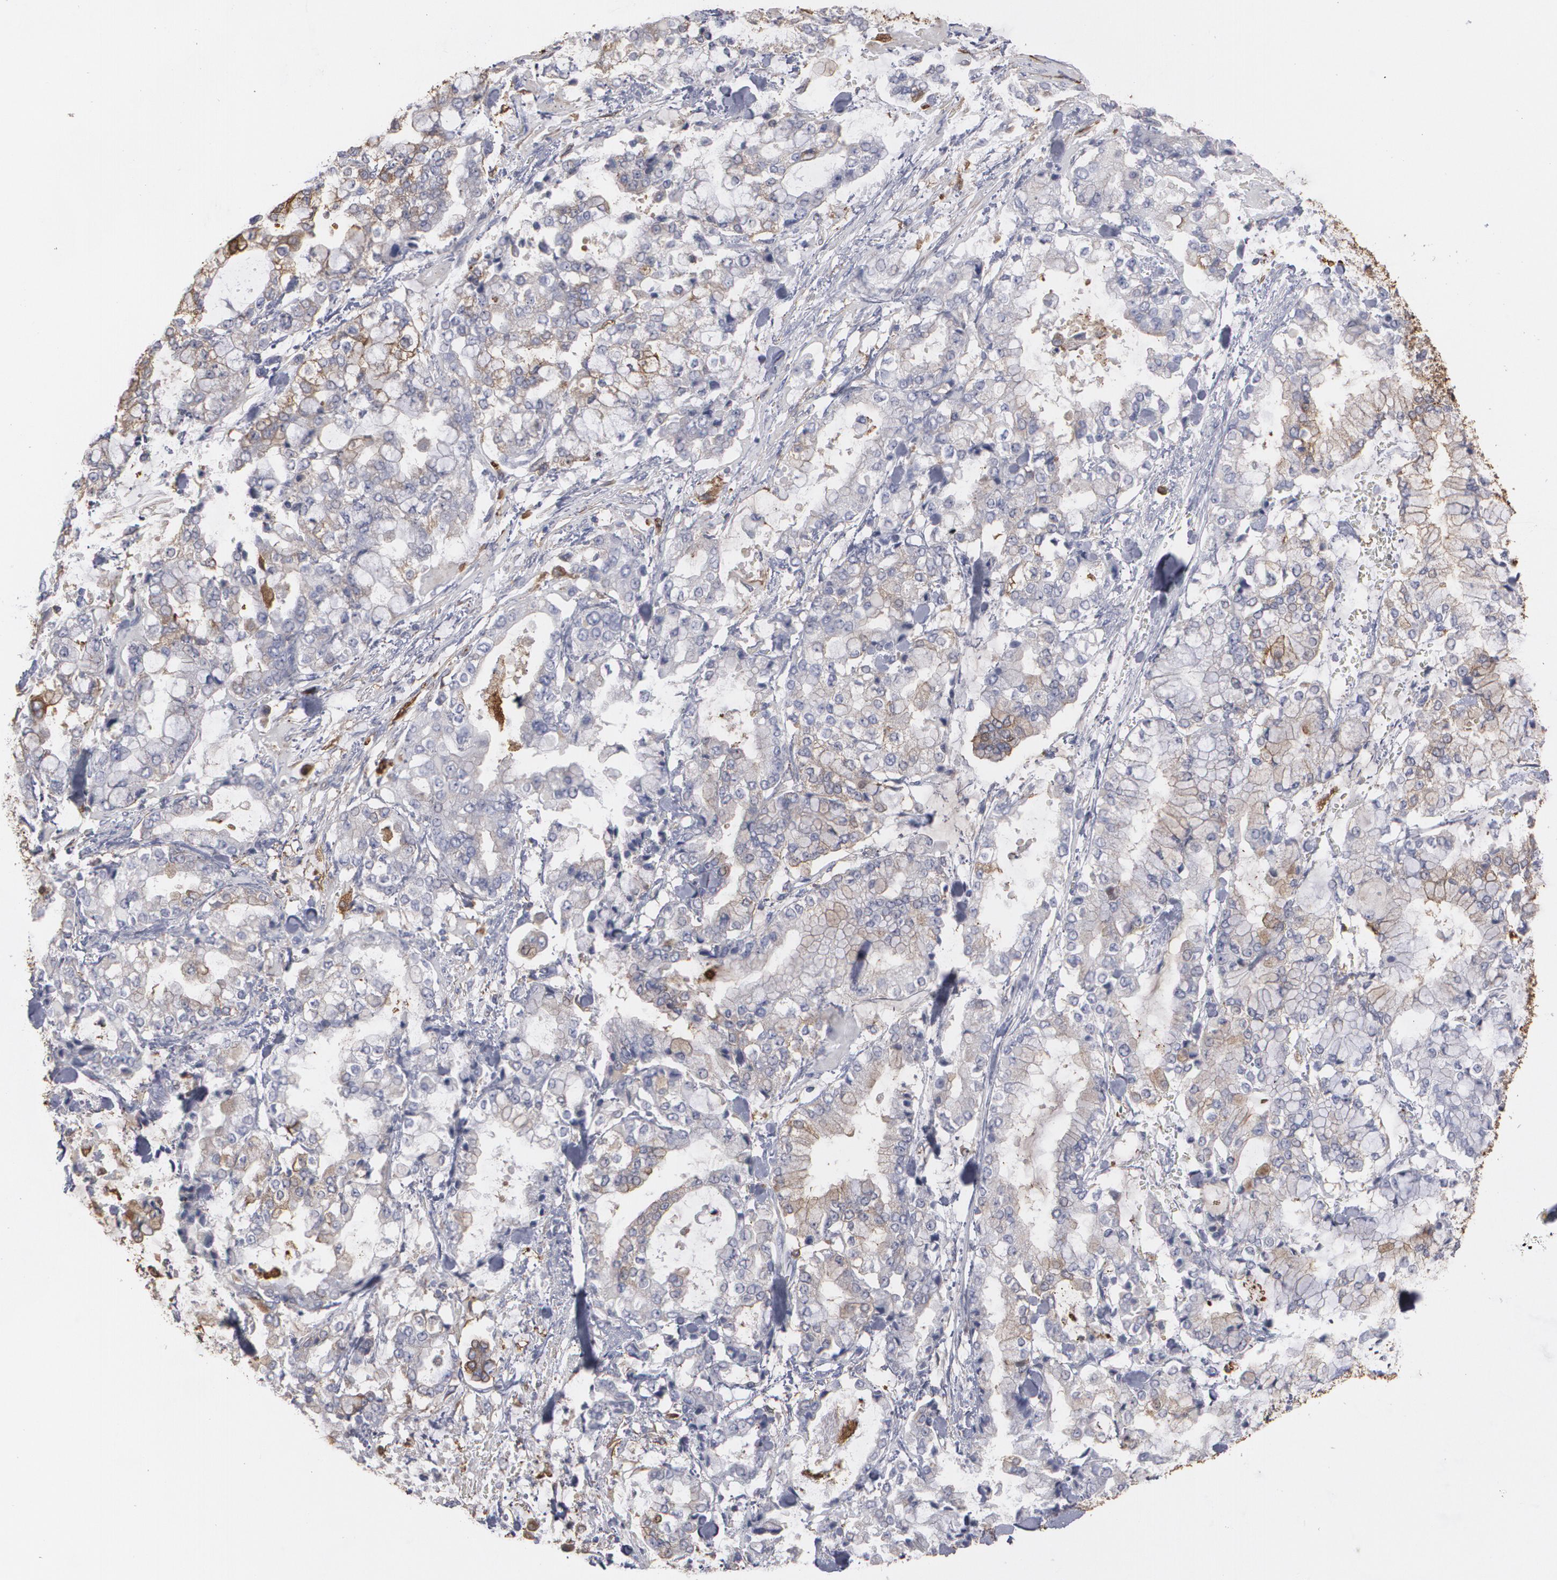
{"staining": {"intensity": "weak", "quantity": "<25%", "location": "cytoplasmic/membranous"}, "tissue": "stomach cancer", "cell_type": "Tumor cells", "image_type": "cancer", "snomed": [{"axis": "morphology", "description": "Normal tissue, NOS"}, {"axis": "morphology", "description": "Adenocarcinoma, NOS"}, {"axis": "topography", "description": "Stomach, upper"}, {"axis": "topography", "description": "Stomach"}], "caption": "This is a image of immunohistochemistry staining of stomach cancer (adenocarcinoma), which shows no positivity in tumor cells. (DAB immunohistochemistry (IHC) visualized using brightfield microscopy, high magnification).", "gene": "ODC1", "patient": {"sex": "male", "age": 76}}